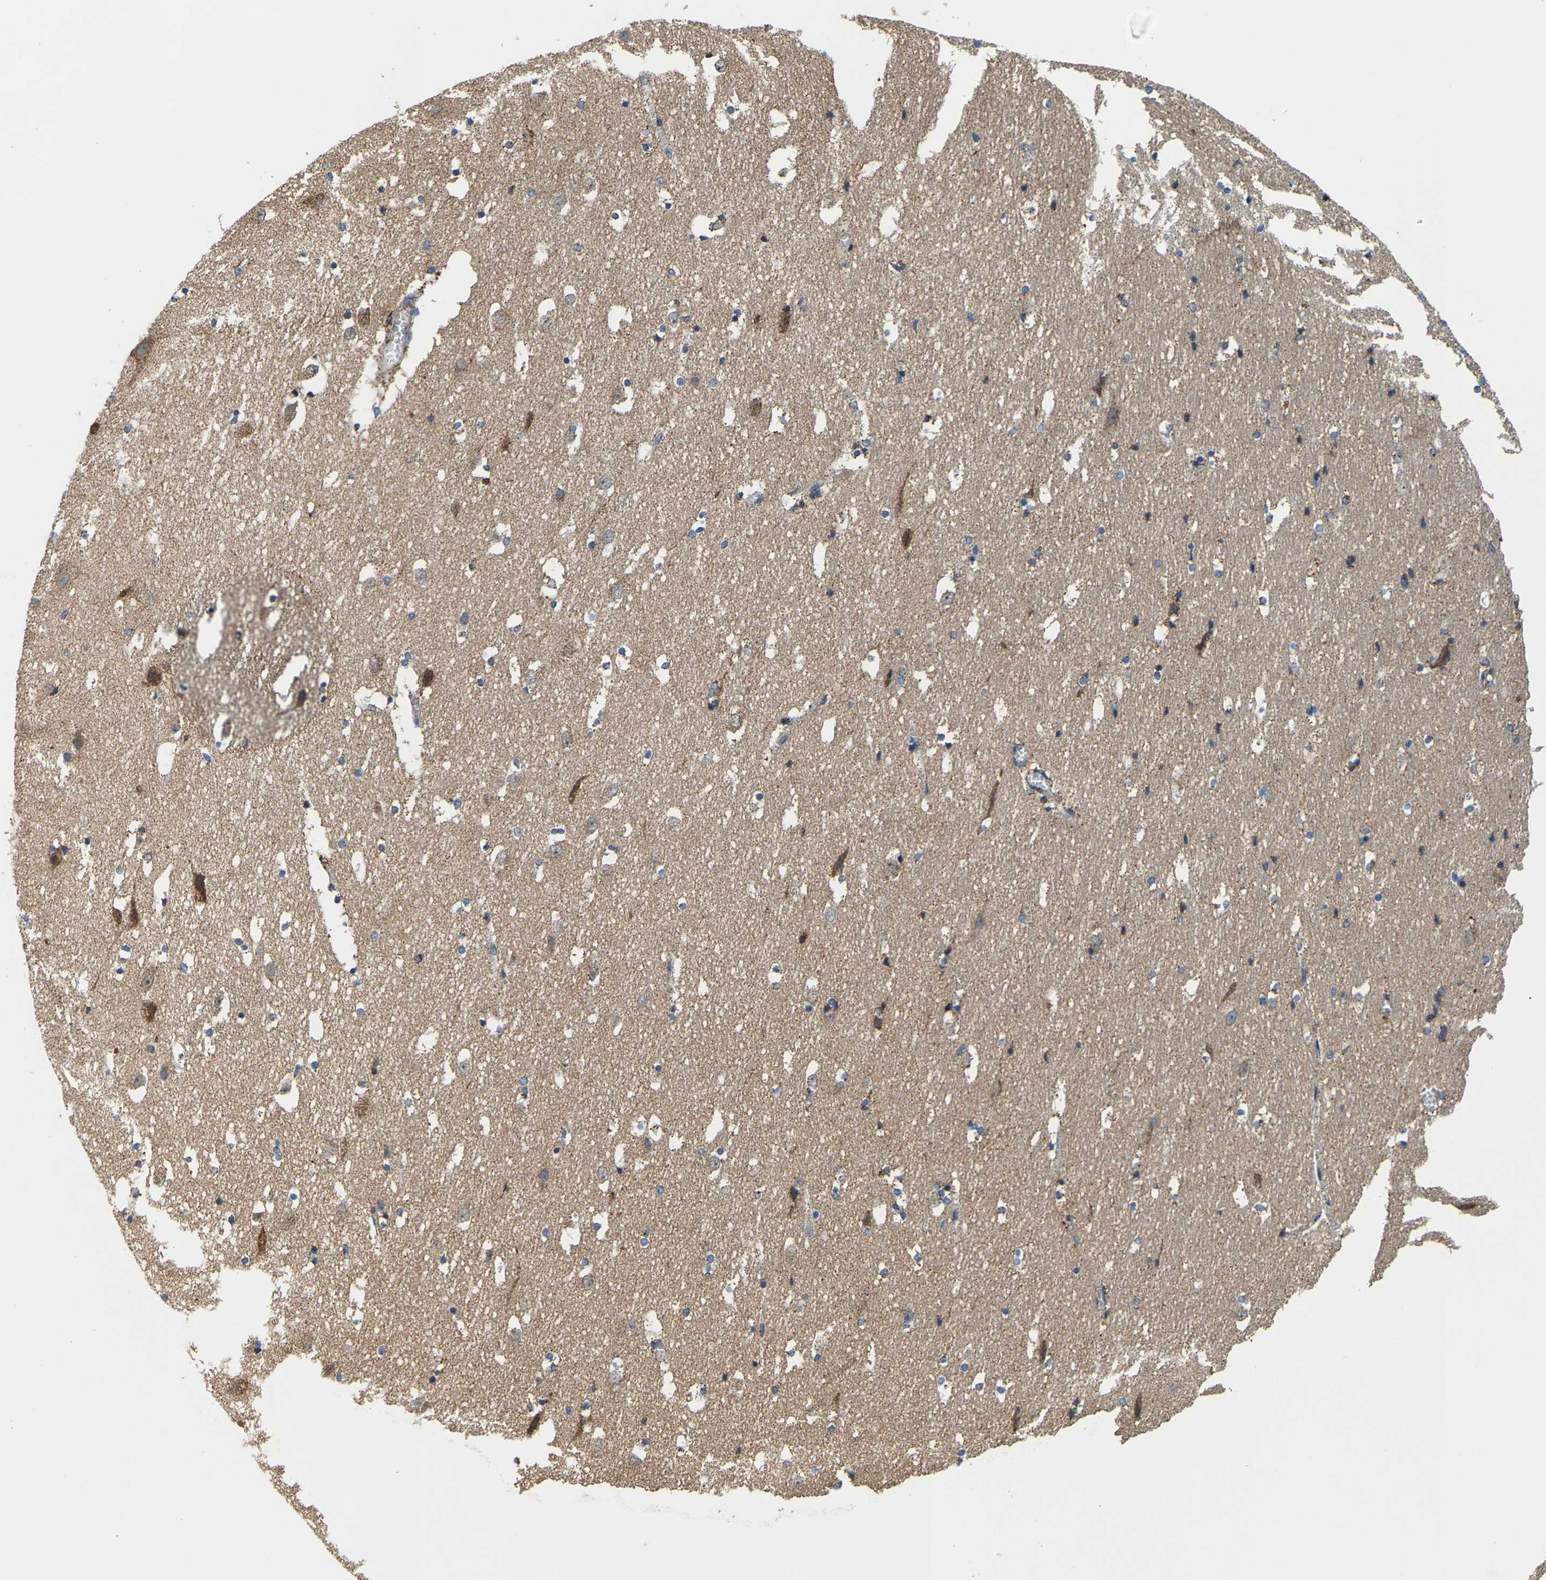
{"staining": {"intensity": "moderate", "quantity": "<25%", "location": "cytoplasmic/membranous"}, "tissue": "hippocampus", "cell_type": "Glial cells", "image_type": "normal", "snomed": [{"axis": "morphology", "description": "Normal tissue, NOS"}, {"axis": "topography", "description": "Hippocampus"}], "caption": "Glial cells reveal moderate cytoplasmic/membranous staining in about <25% of cells in normal hippocampus. (DAB (3,3'-diaminobenzidine) = brown stain, brightfield microscopy at high magnification).", "gene": "SHMT2", "patient": {"sex": "male", "age": 45}}